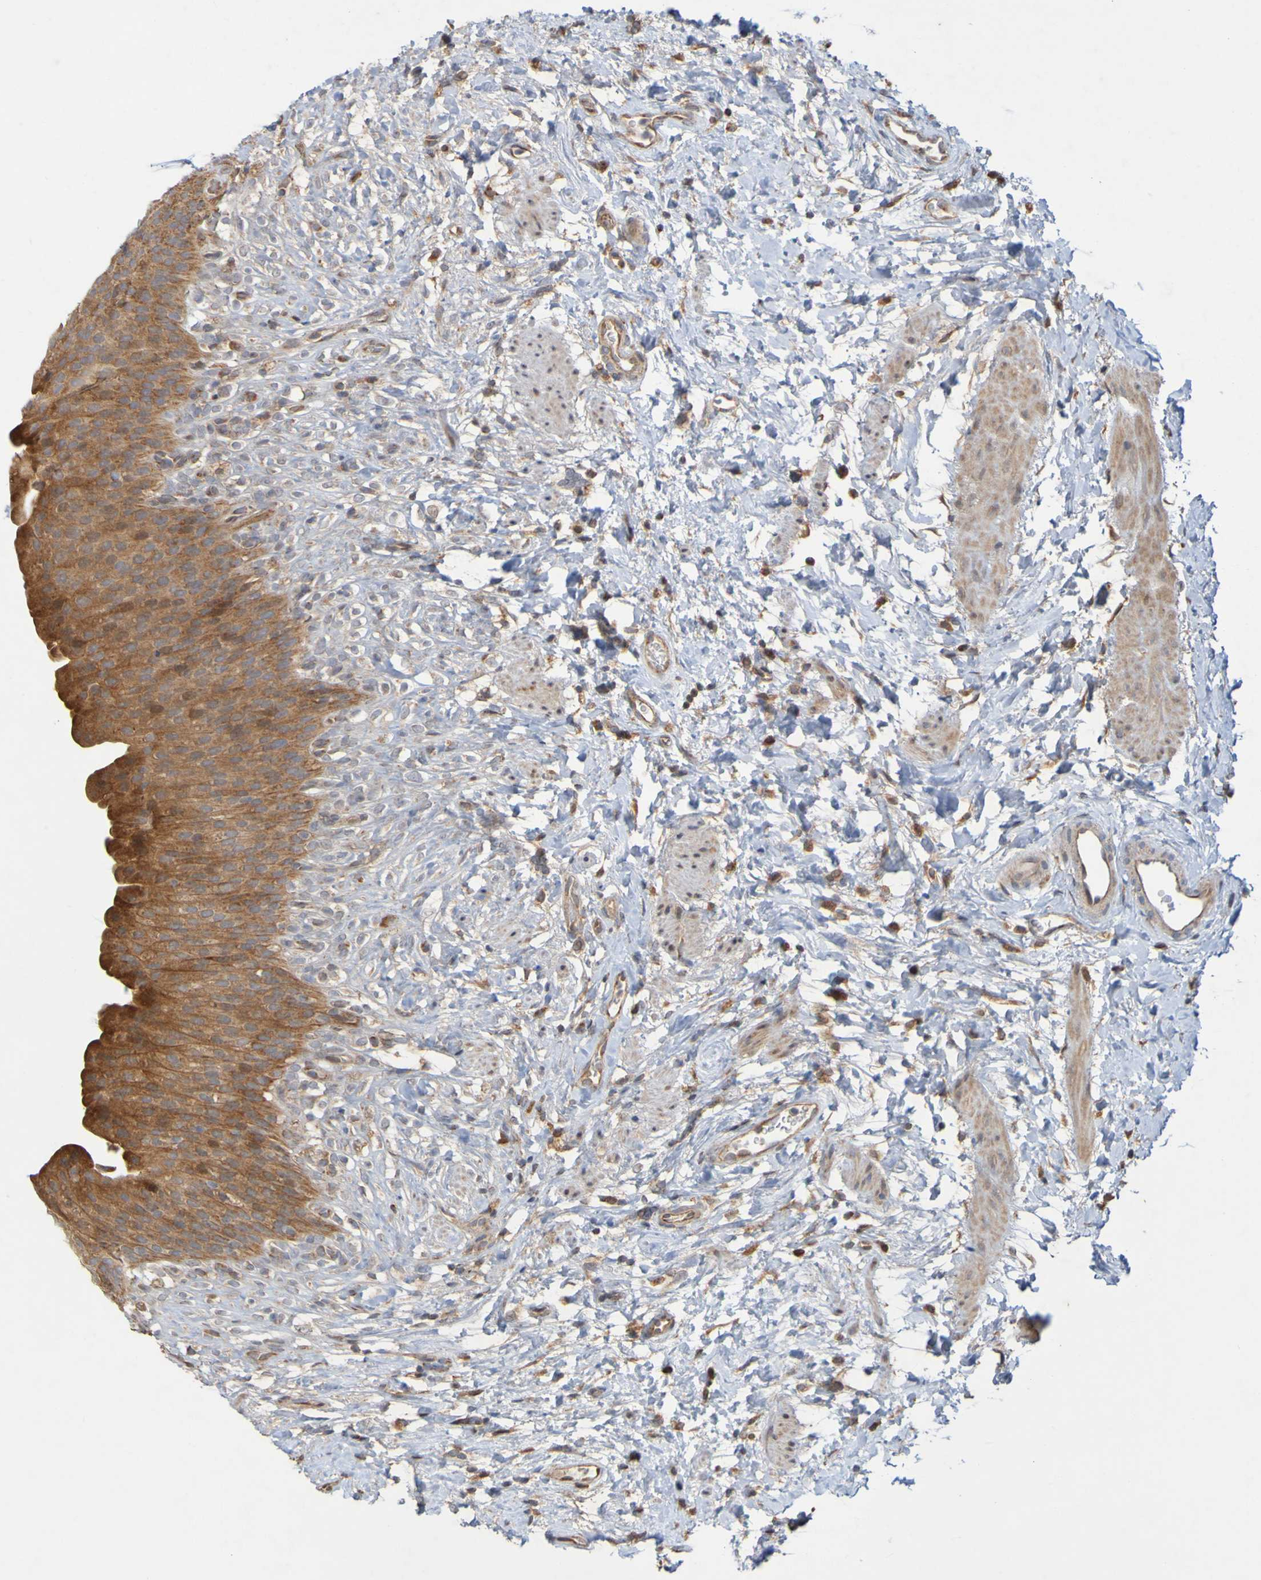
{"staining": {"intensity": "strong", "quantity": ">75%", "location": "cytoplasmic/membranous"}, "tissue": "urinary bladder", "cell_type": "Urothelial cells", "image_type": "normal", "snomed": [{"axis": "morphology", "description": "Normal tissue, NOS"}, {"axis": "topography", "description": "Urinary bladder"}], "caption": "Immunohistochemical staining of benign human urinary bladder shows high levels of strong cytoplasmic/membranous expression in approximately >75% of urothelial cells. (DAB (3,3'-diaminobenzidine) IHC with brightfield microscopy, high magnification).", "gene": "TMBIM1", "patient": {"sex": "female", "age": 79}}